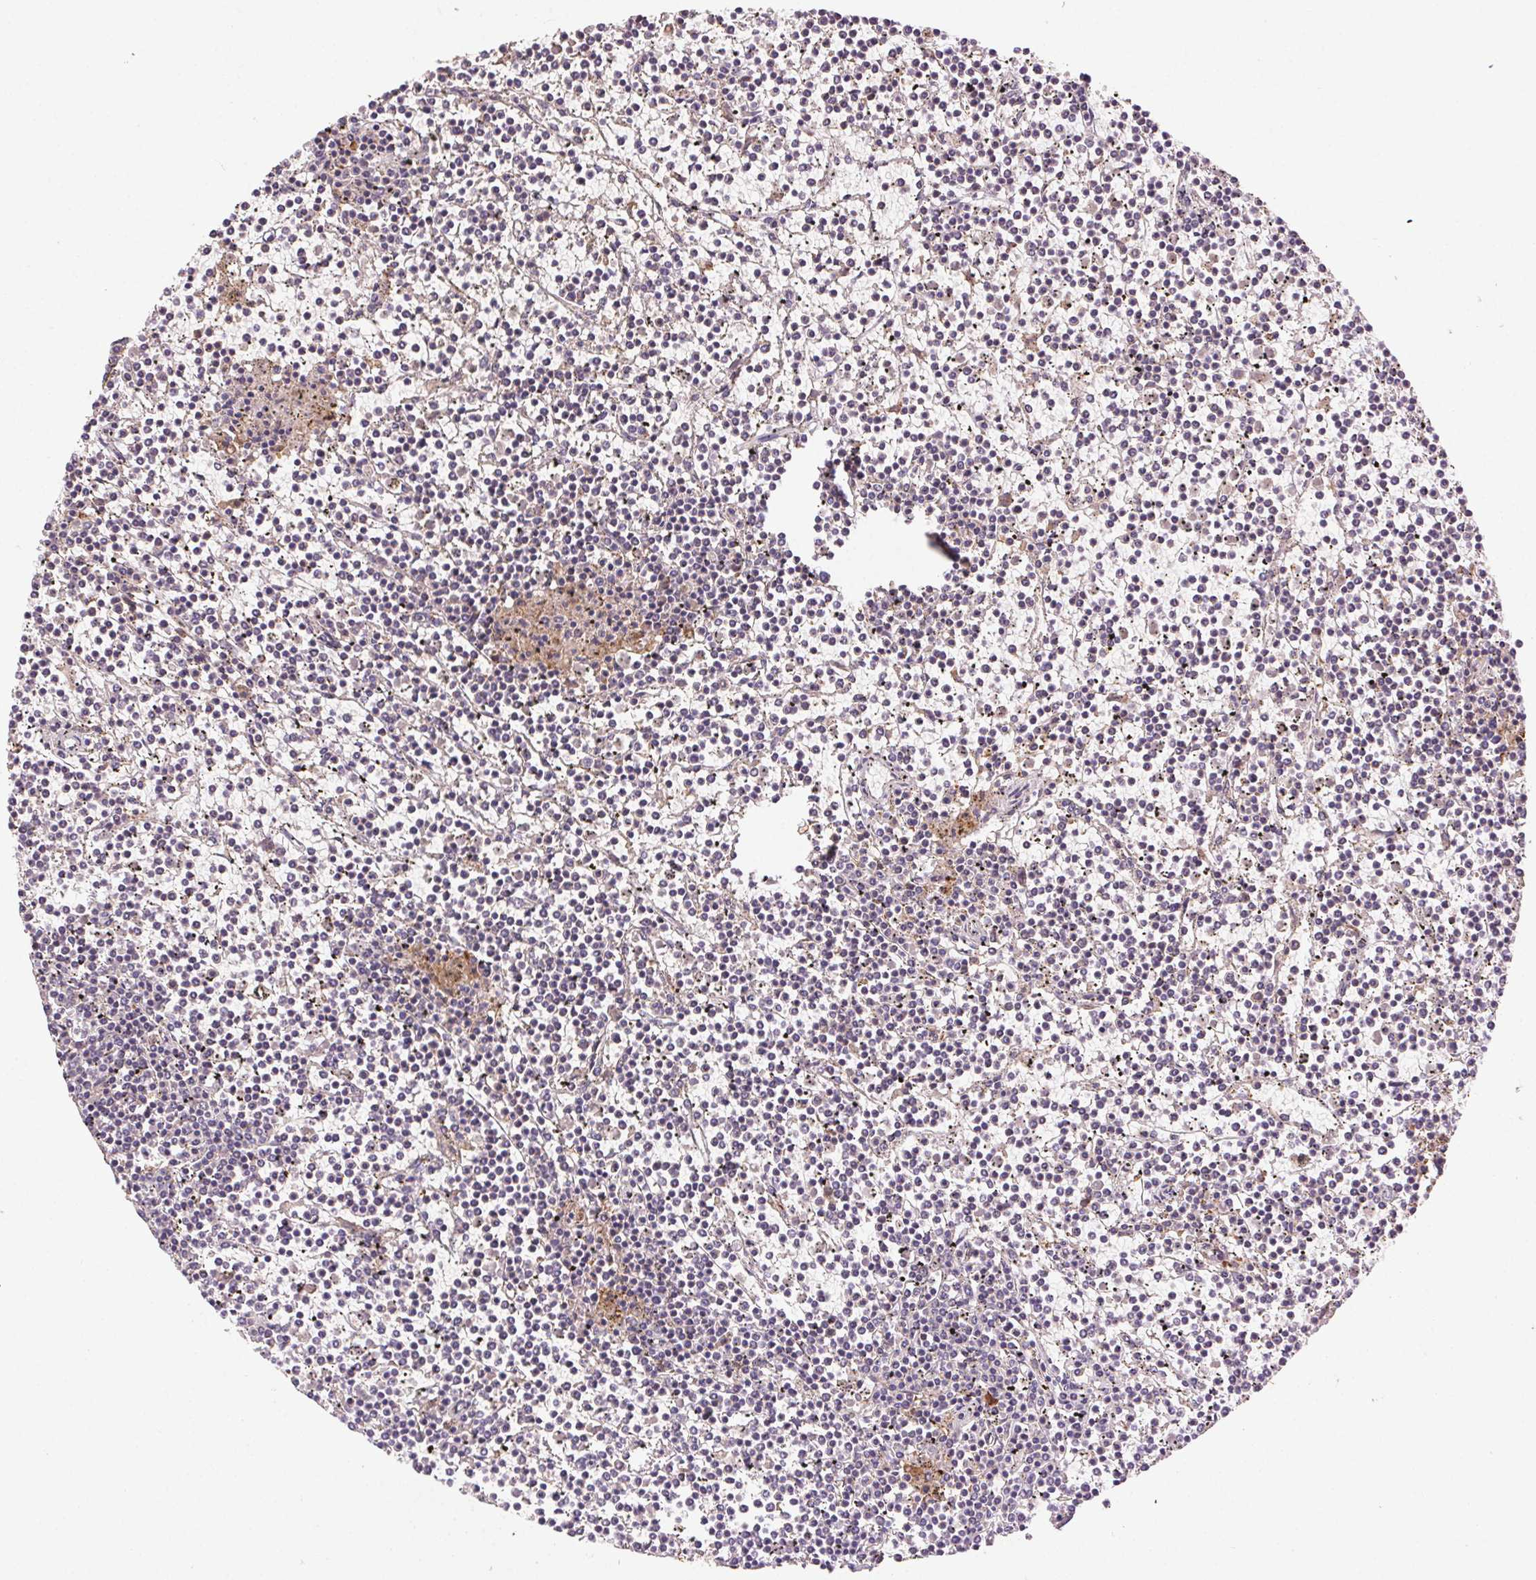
{"staining": {"intensity": "negative", "quantity": "none", "location": "none"}, "tissue": "lymphoma", "cell_type": "Tumor cells", "image_type": "cancer", "snomed": [{"axis": "morphology", "description": "Malignant lymphoma, non-Hodgkin's type, Low grade"}, {"axis": "topography", "description": "Spleen"}], "caption": "Immunohistochemistry of human malignant lymphoma, non-Hodgkin's type (low-grade) shows no positivity in tumor cells. (Brightfield microscopy of DAB immunohistochemistry at high magnification).", "gene": "FNBP1L", "patient": {"sex": "female", "age": 19}}